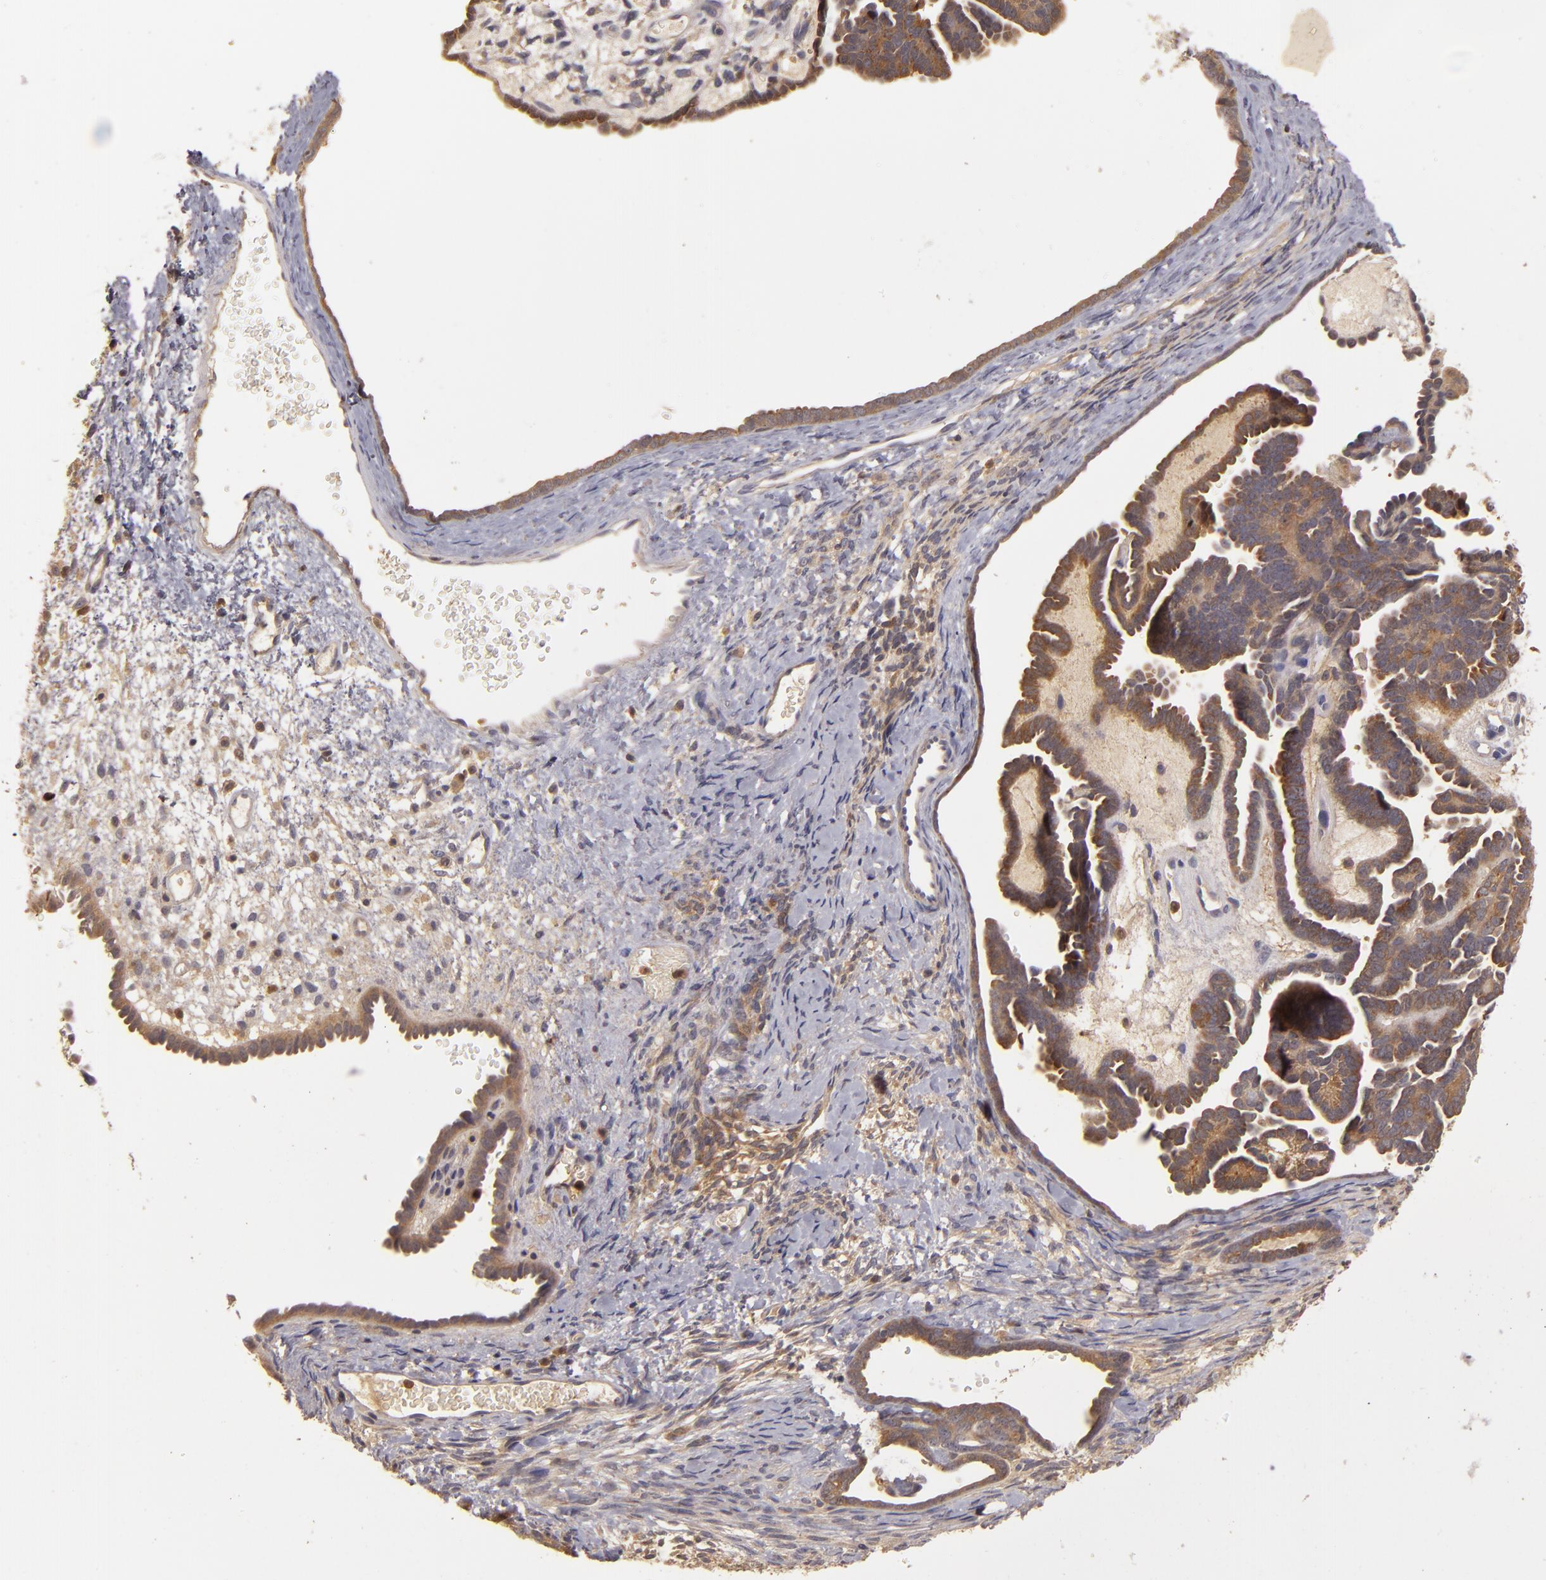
{"staining": {"intensity": "strong", "quantity": ">75%", "location": "cytoplasmic/membranous"}, "tissue": "endometrial cancer", "cell_type": "Tumor cells", "image_type": "cancer", "snomed": [{"axis": "morphology", "description": "Neoplasm, malignant, NOS"}, {"axis": "topography", "description": "Endometrium"}], "caption": "Strong cytoplasmic/membranous protein expression is present in about >75% of tumor cells in endometrial neoplasm (malignant).", "gene": "PRKCD", "patient": {"sex": "female", "age": 74}}